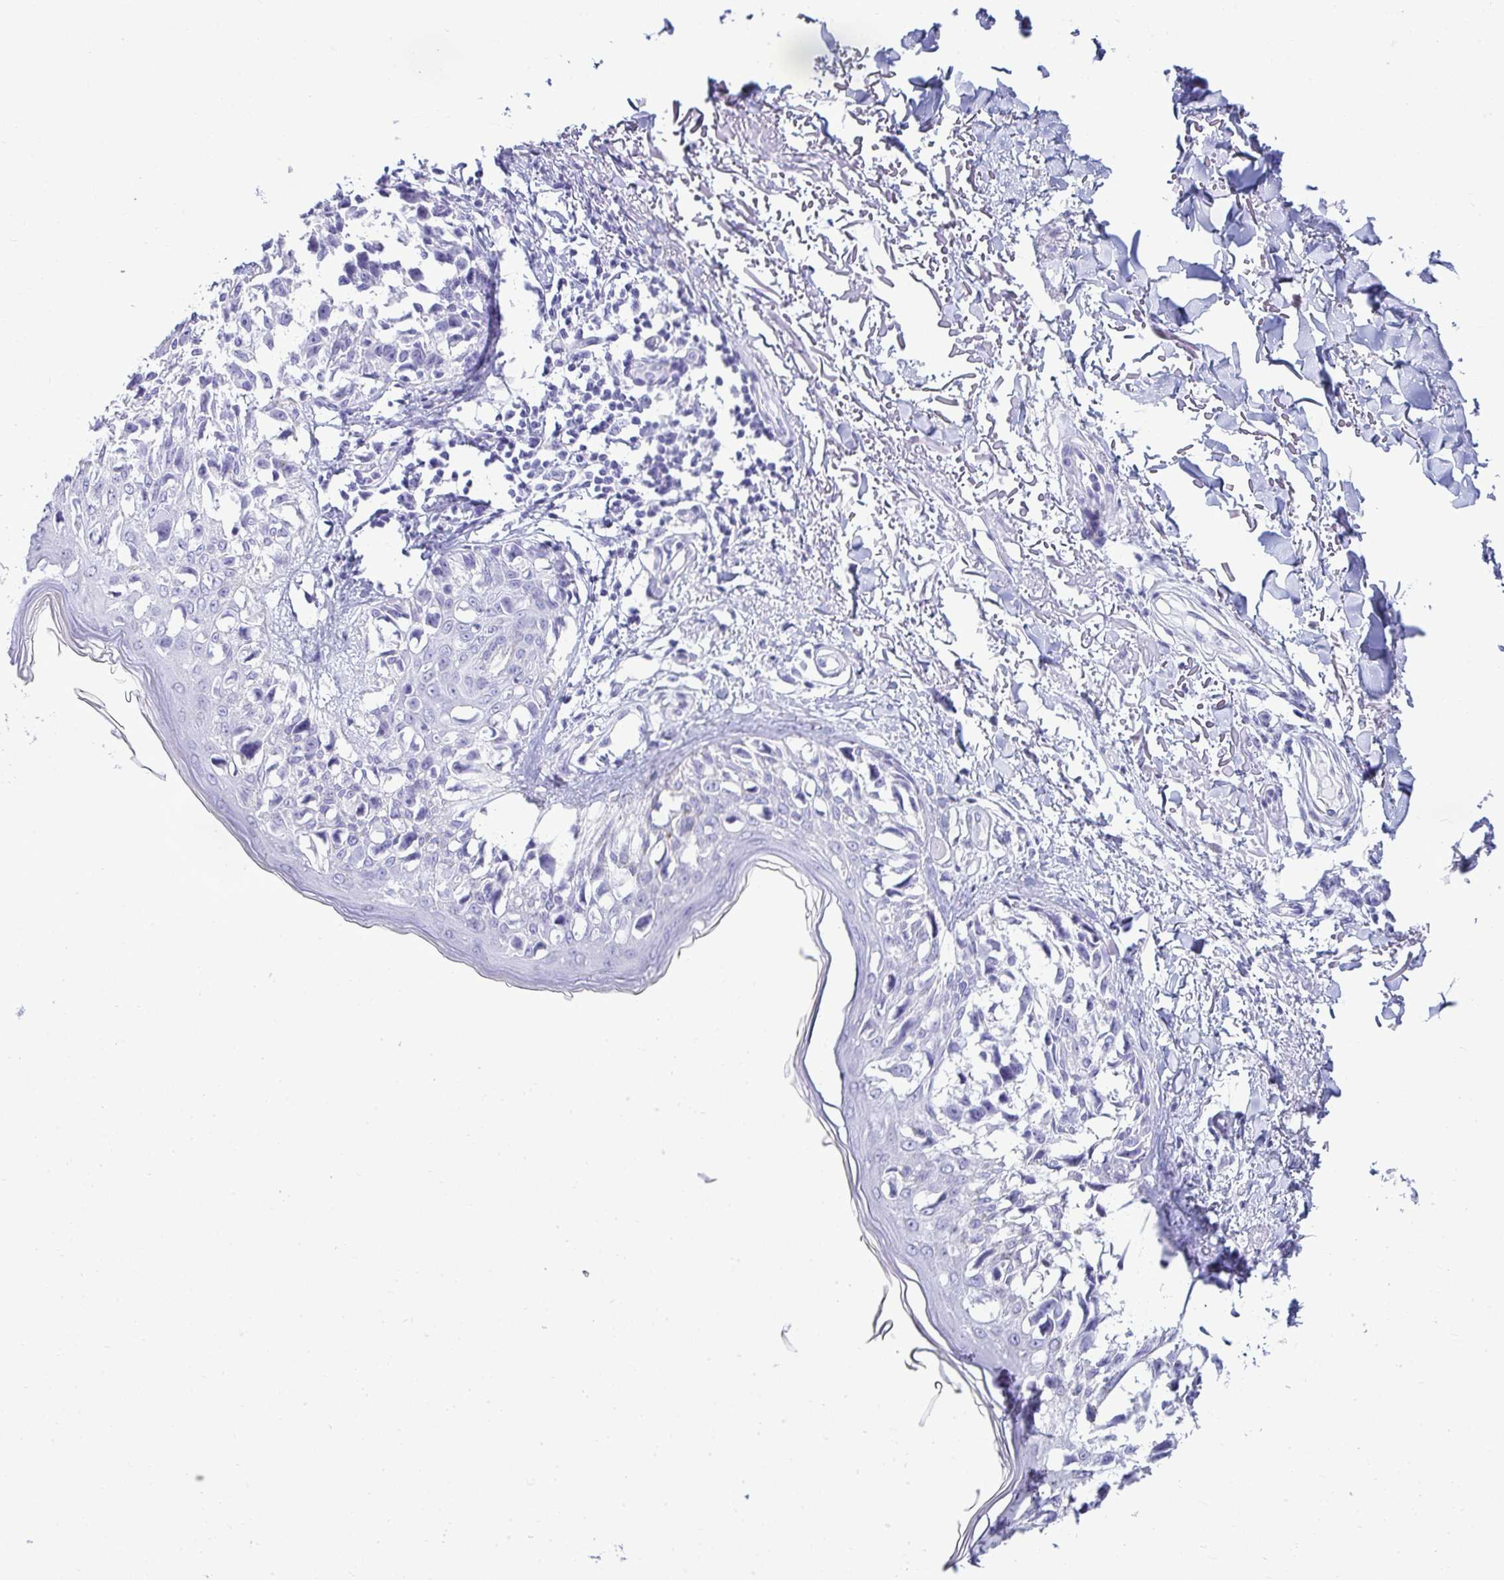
{"staining": {"intensity": "negative", "quantity": "none", "location": "none"}, "tissue": "melanoma", "cell_type": "Tumor cells", "image_type": "cancer", "snomed": [{"axis": "morphology", "description": "Malignant melanoma, NOS"}, {"axis": "topography", "description": "Skin"}], "caption": "The photomicrograph shows no staining of tumor cells in melanoma. The staining is performed using DAB (3,3'-diaminobenzidine) brown chromogen with nuclei counter-stained in using hematoxylin.", "gene": "CLGN", "patient": {"sex": "male", "age": 73}}